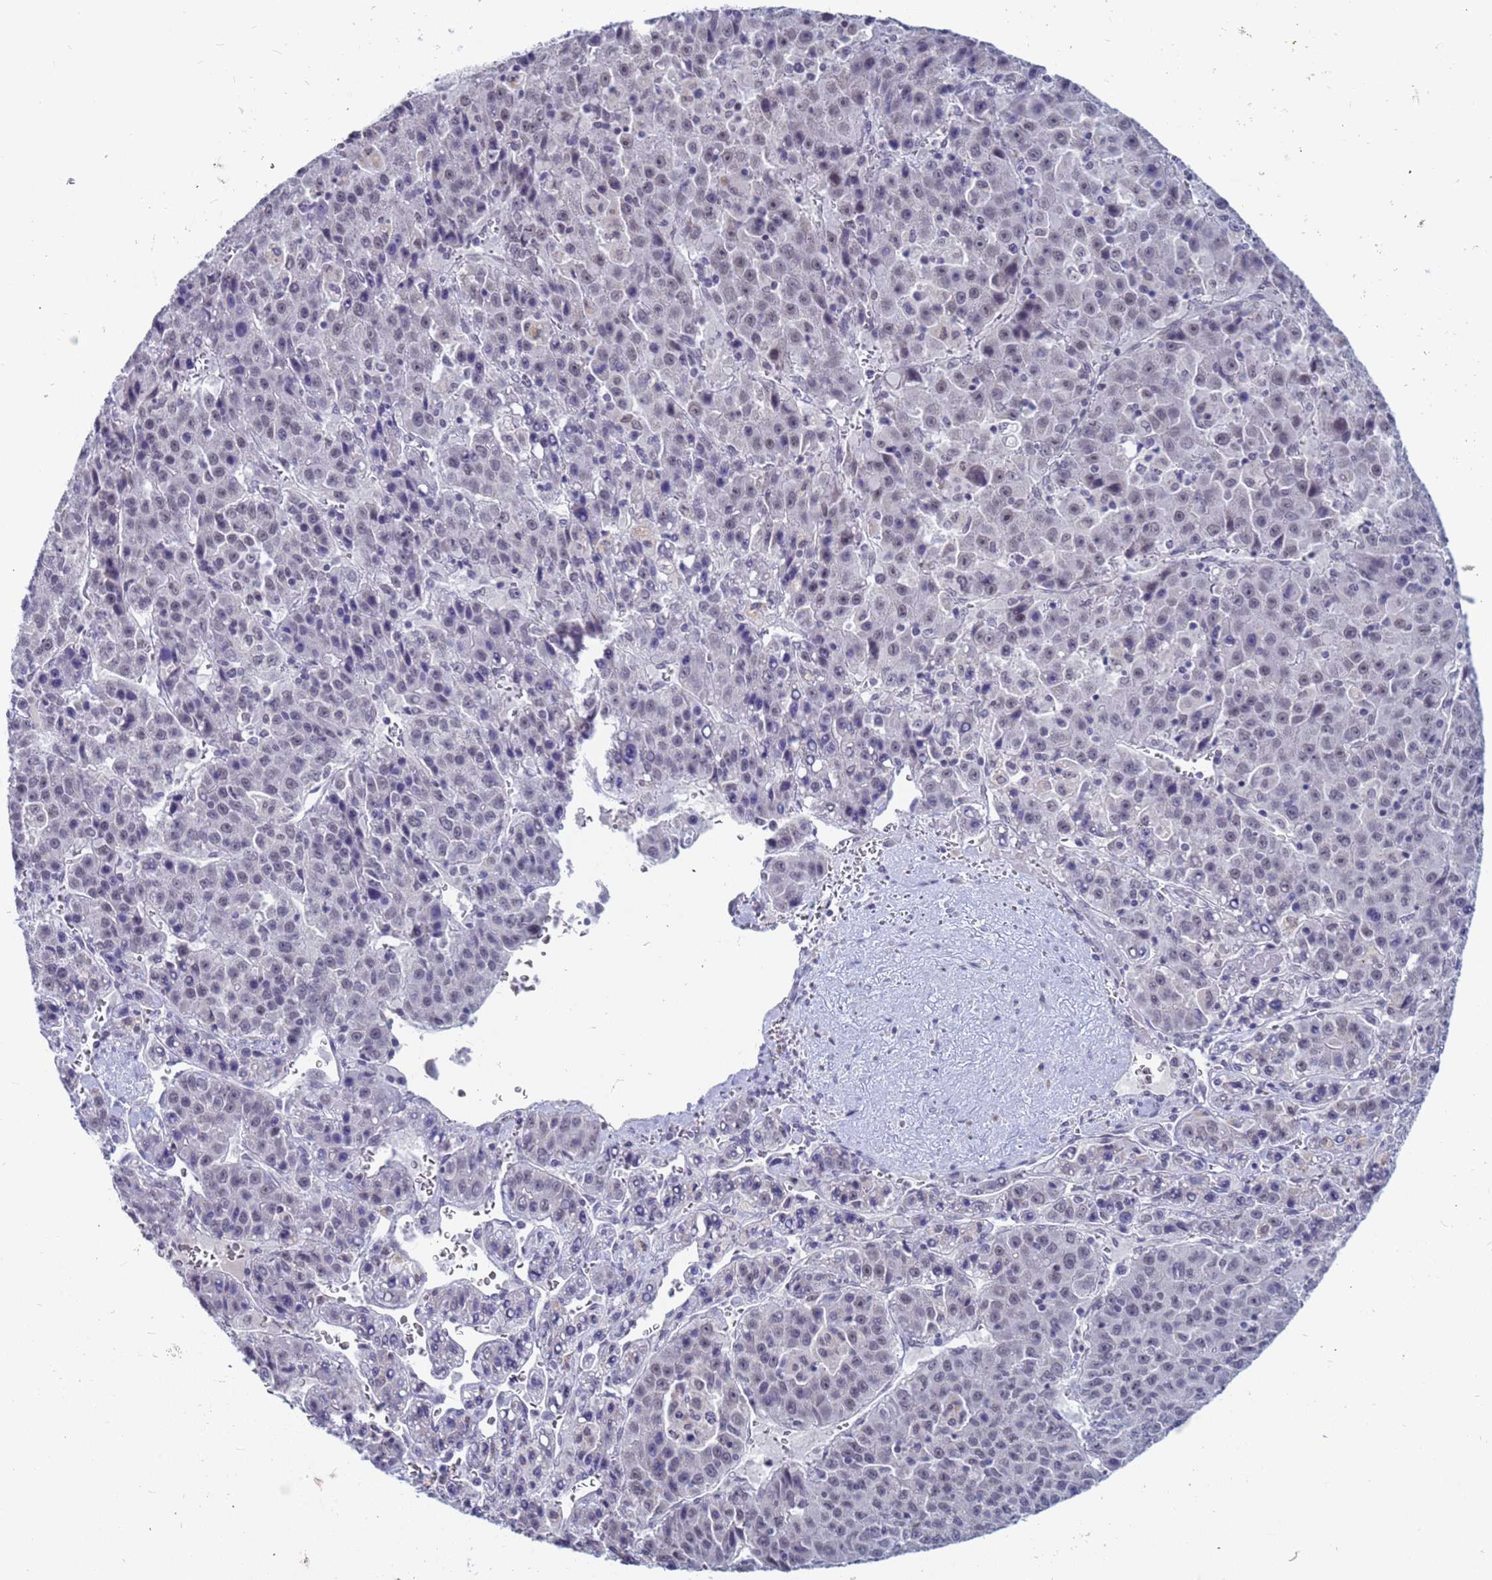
{"staining": {"intensity": "weak", "quantity": "<25%", "location": "nuclear"}, "tissue": "liver cancer", "cell_type": "Tumor cells", "image_type": "cancer", "snomed": [{"axis": "morphology", "description": "Carcinoma, Hepatocellular, NOS"}, {"axis": "topography", "description": "Liver"}], "caption": "Hepatocellular carcinoma (liver) stained for a protein using IHC reveals no staining tumor cells.", "gene": "CXorf65", "patient": {"sex": "female", "age": 53}}